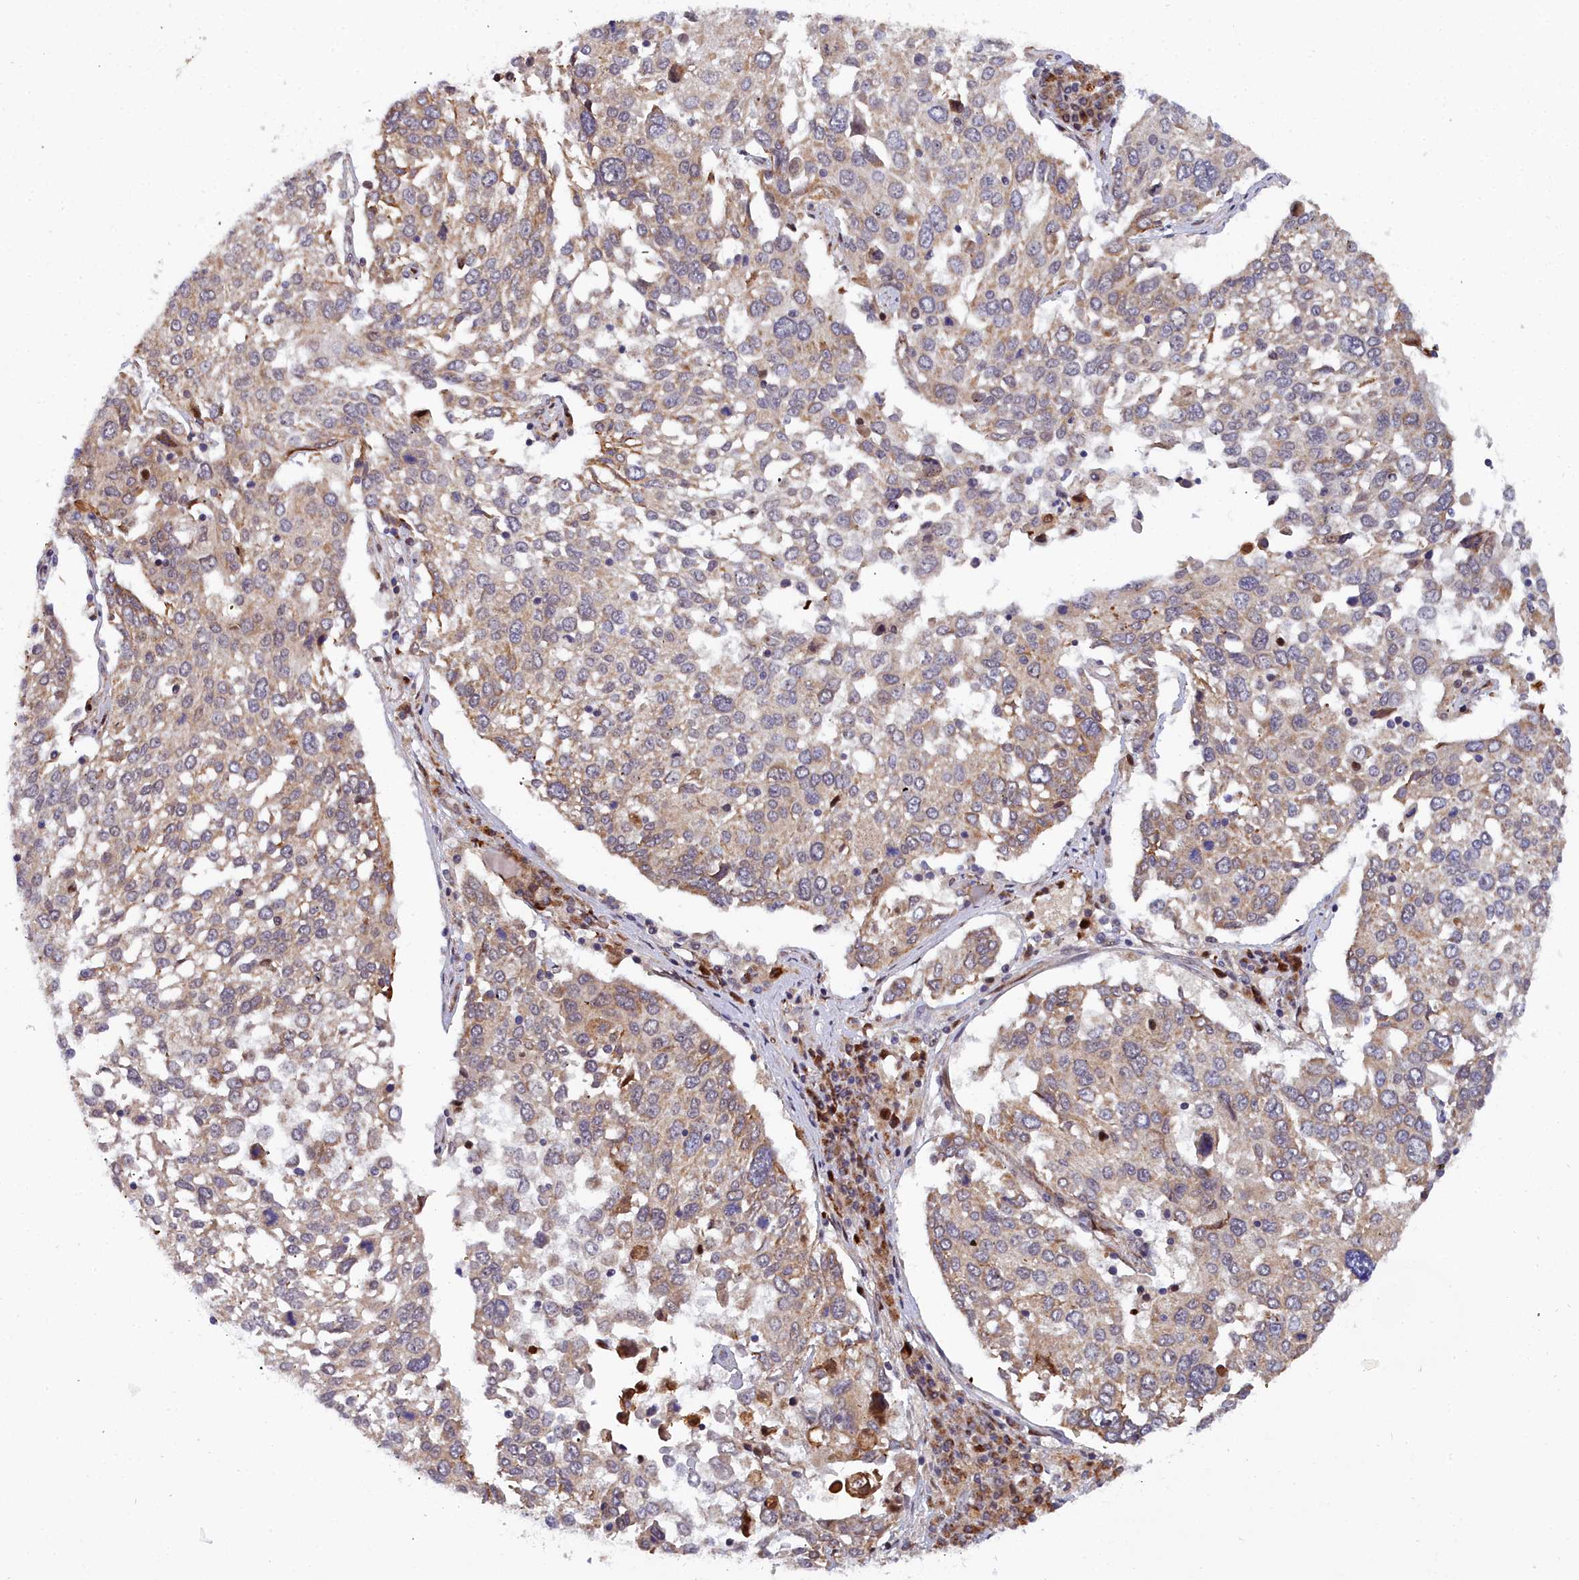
{"staining": {"intensity": "weak", "quantity": "25%-75%", "location": "cytoplasmic/membranous"}, "tissue": "lung cancer", "cell_type": "Tumor cells", "image_type": "cancer", "snomed": [{"axis": "morphology", "description": "Squamous cell carcinoma, NOS"}, {"axis": "topography", "description": "Lung"}], "caption": "Protein staining shows weak cytoplasmic/membranous positivity in approximately 25%-75% of tumor cells in lung cancer.", "gene": "MRPS11", "patient": {"sex": "male", "age": 65}}